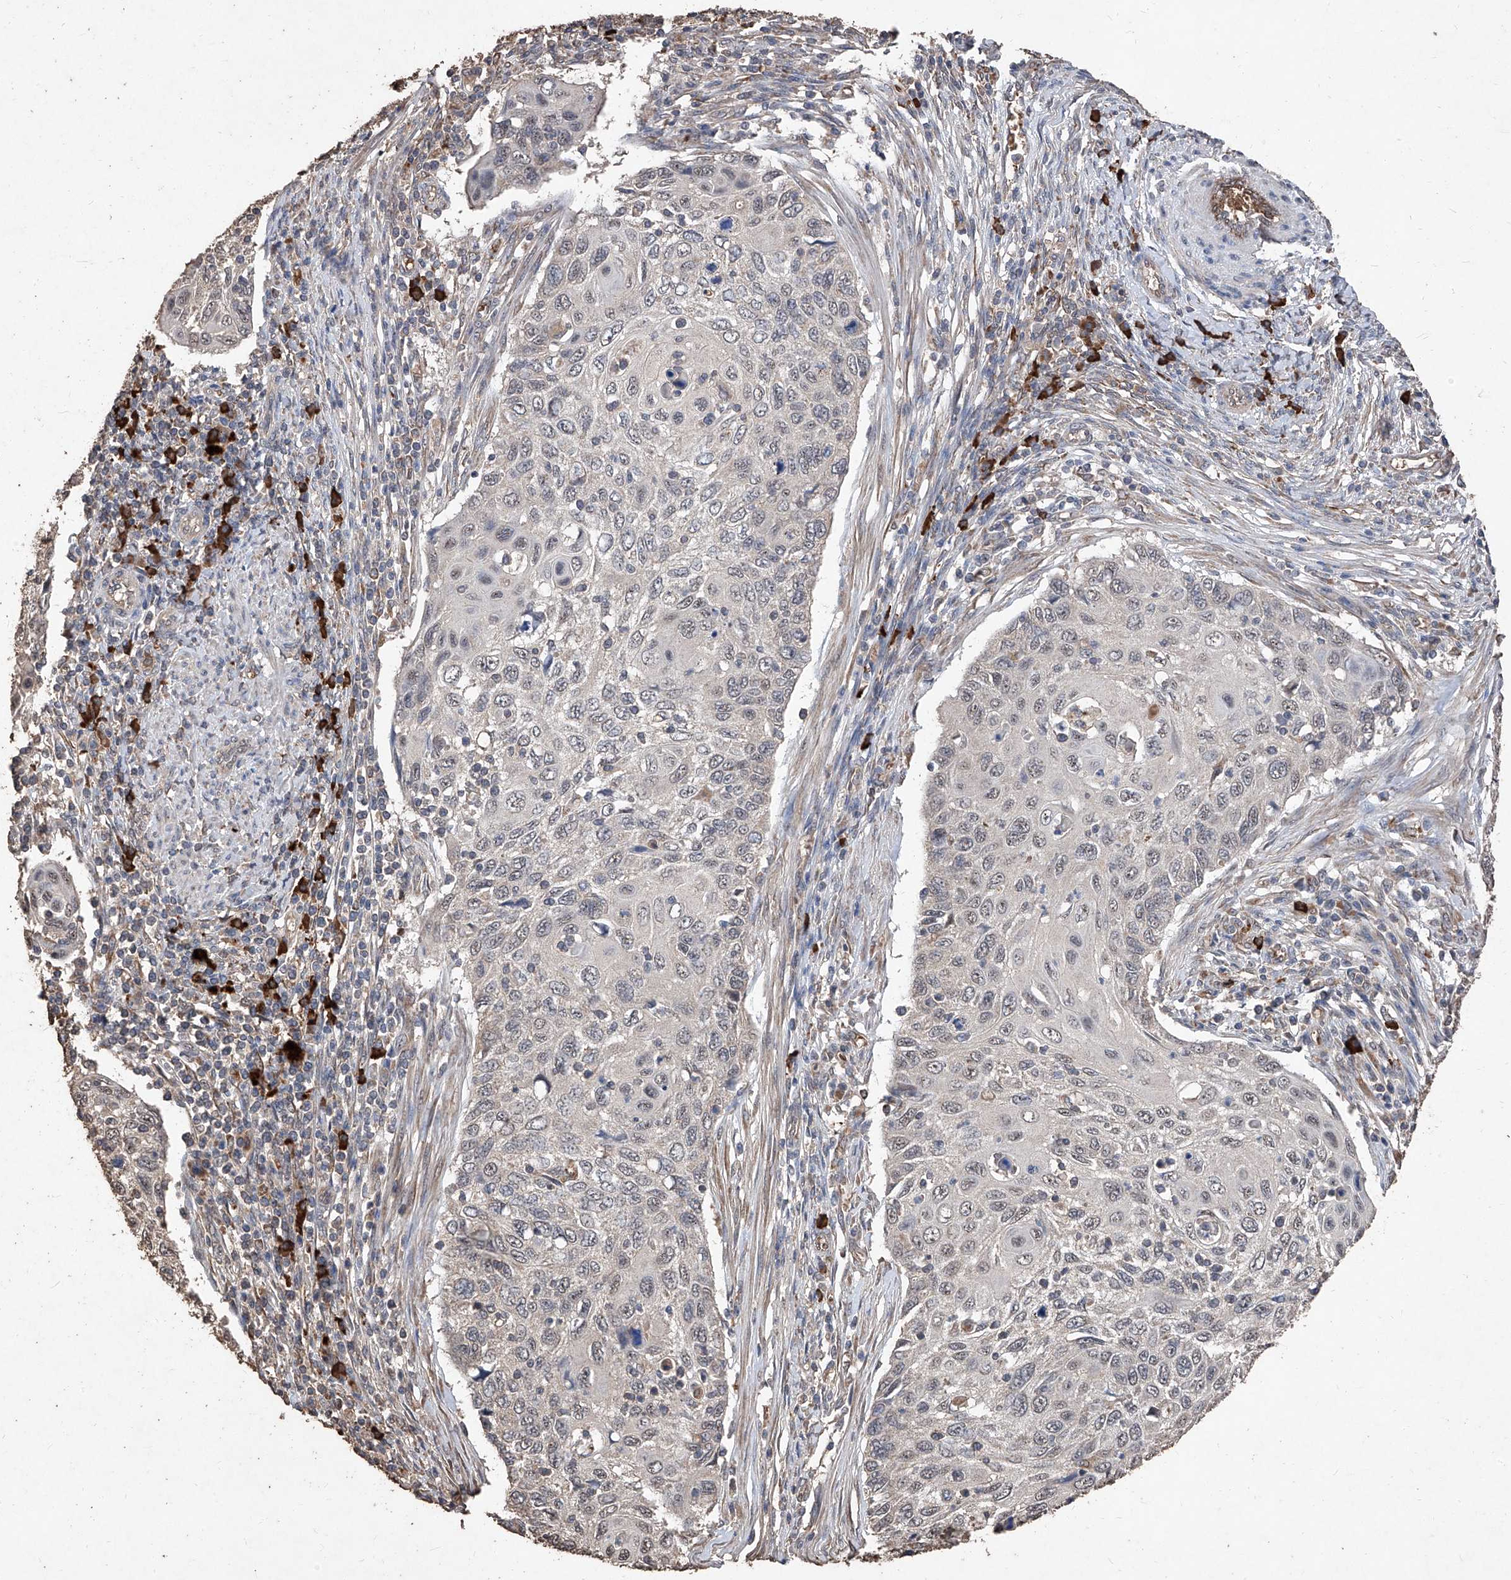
{"staining": {"intensity": "negative", "quantity": "none", "location": "none"}, "tissue": "cervical cancer", "cell_type": "Tumor cells", "image_type": "cancer", "snomed": [{"axis": "morphology", "description": "Squamous cell carcinoma, NOS"}, {"axis": "topography", "description": "Cervix"}], "caption": "The micrograph exhibits no significant positivity in tumor cells of cervical cancer (squamous cell carcinoma).", "gene": "EML1", "patient": {"sex": "female", "age": 70}}